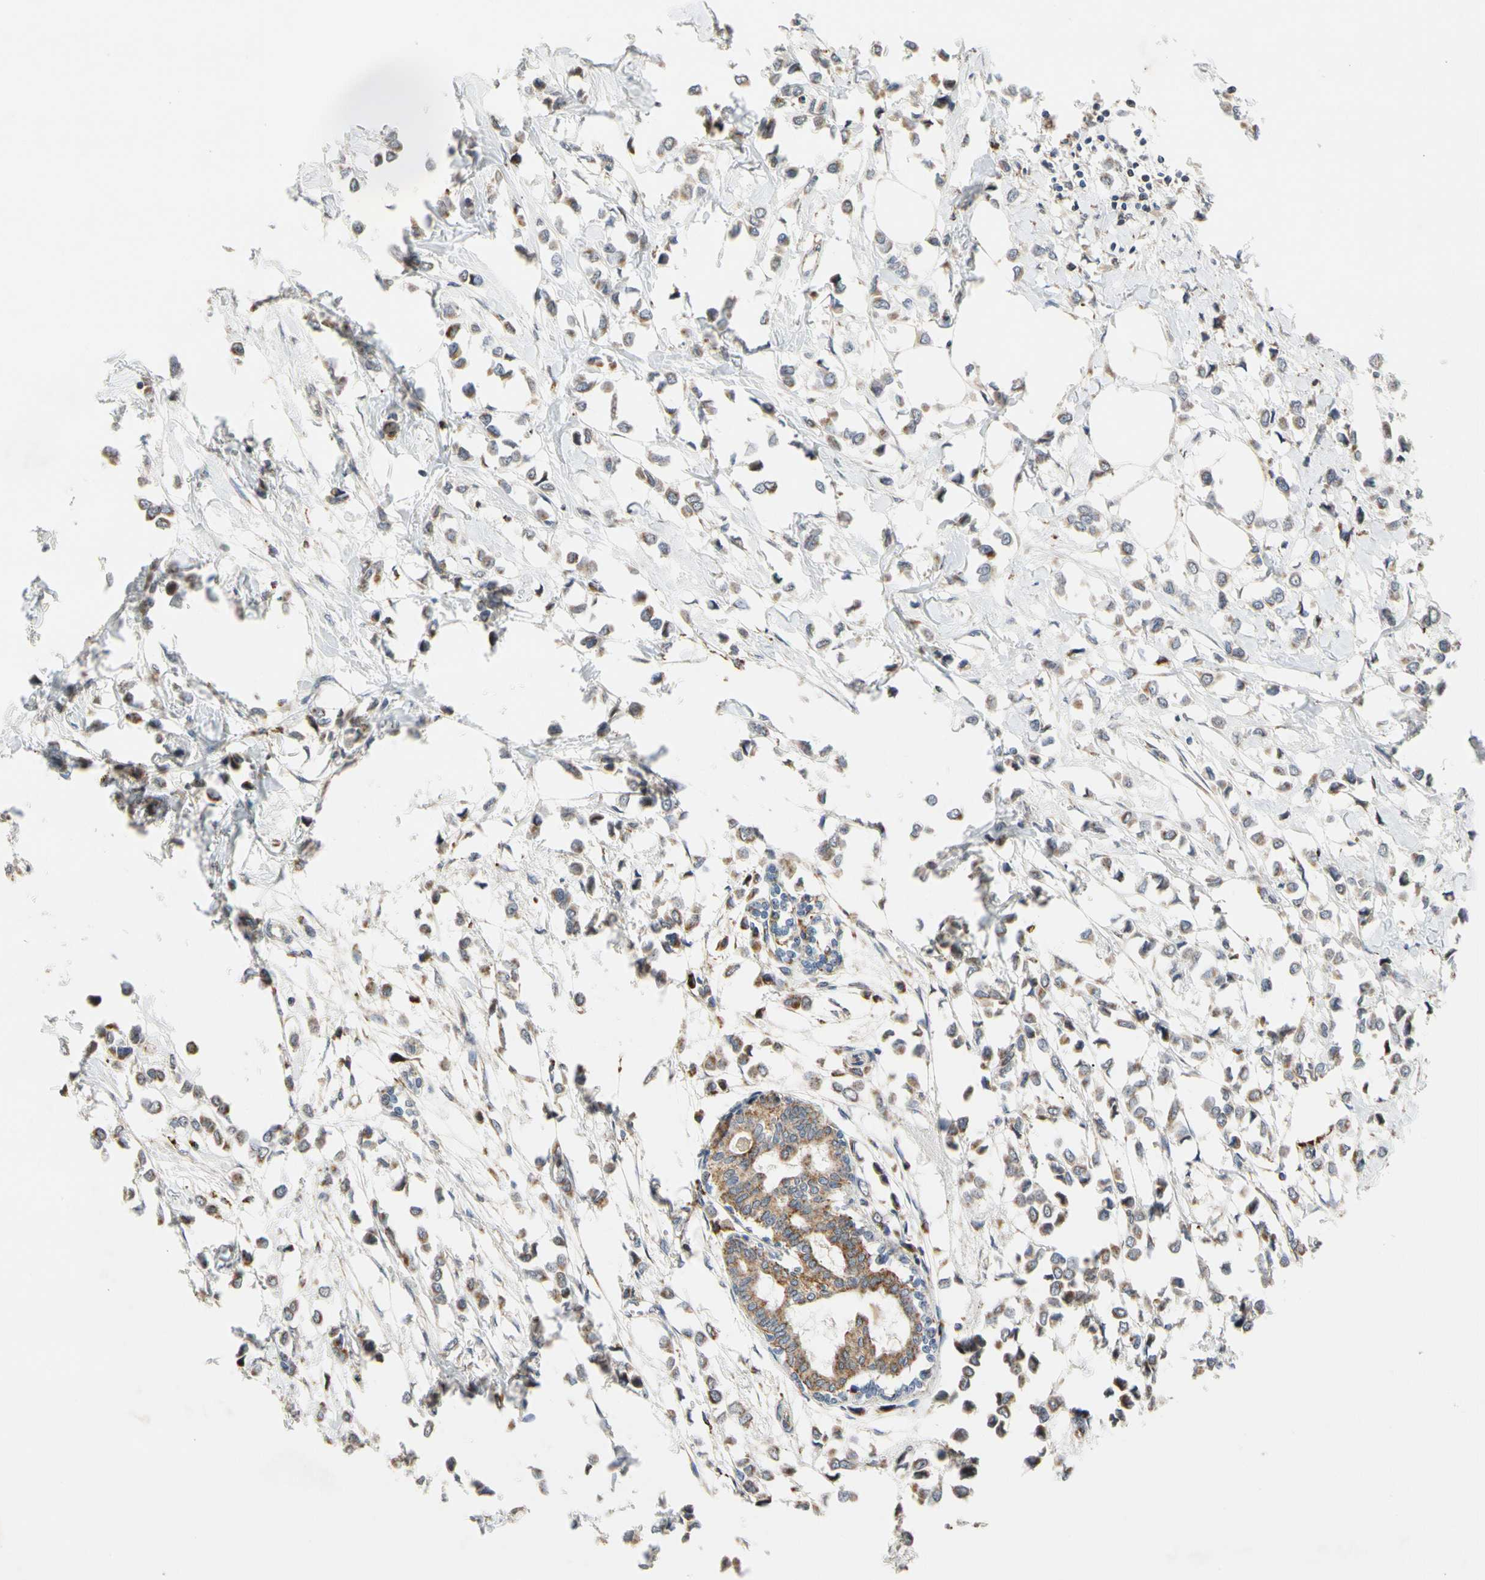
{"staining": {"intensity": "moderate", "quantity": ">75%", "location": "cytoplasmic/membranous"}, "tissue": "breast cancer", "cell_type": "Tumor cells", "image_type": "cancer", "snomed": [{"axis": "morphology", "description": "Lobular carcinoma"}, {"axis": "topography", "description": "Breast"}], "caption": "Lobular carcinoma (breast) tissue exhibits moderate cytoplasmic/membranous expression in about >75% of tumor cells", "gene": "GPD2", "patient": {"sex": "female", "age": 51}}